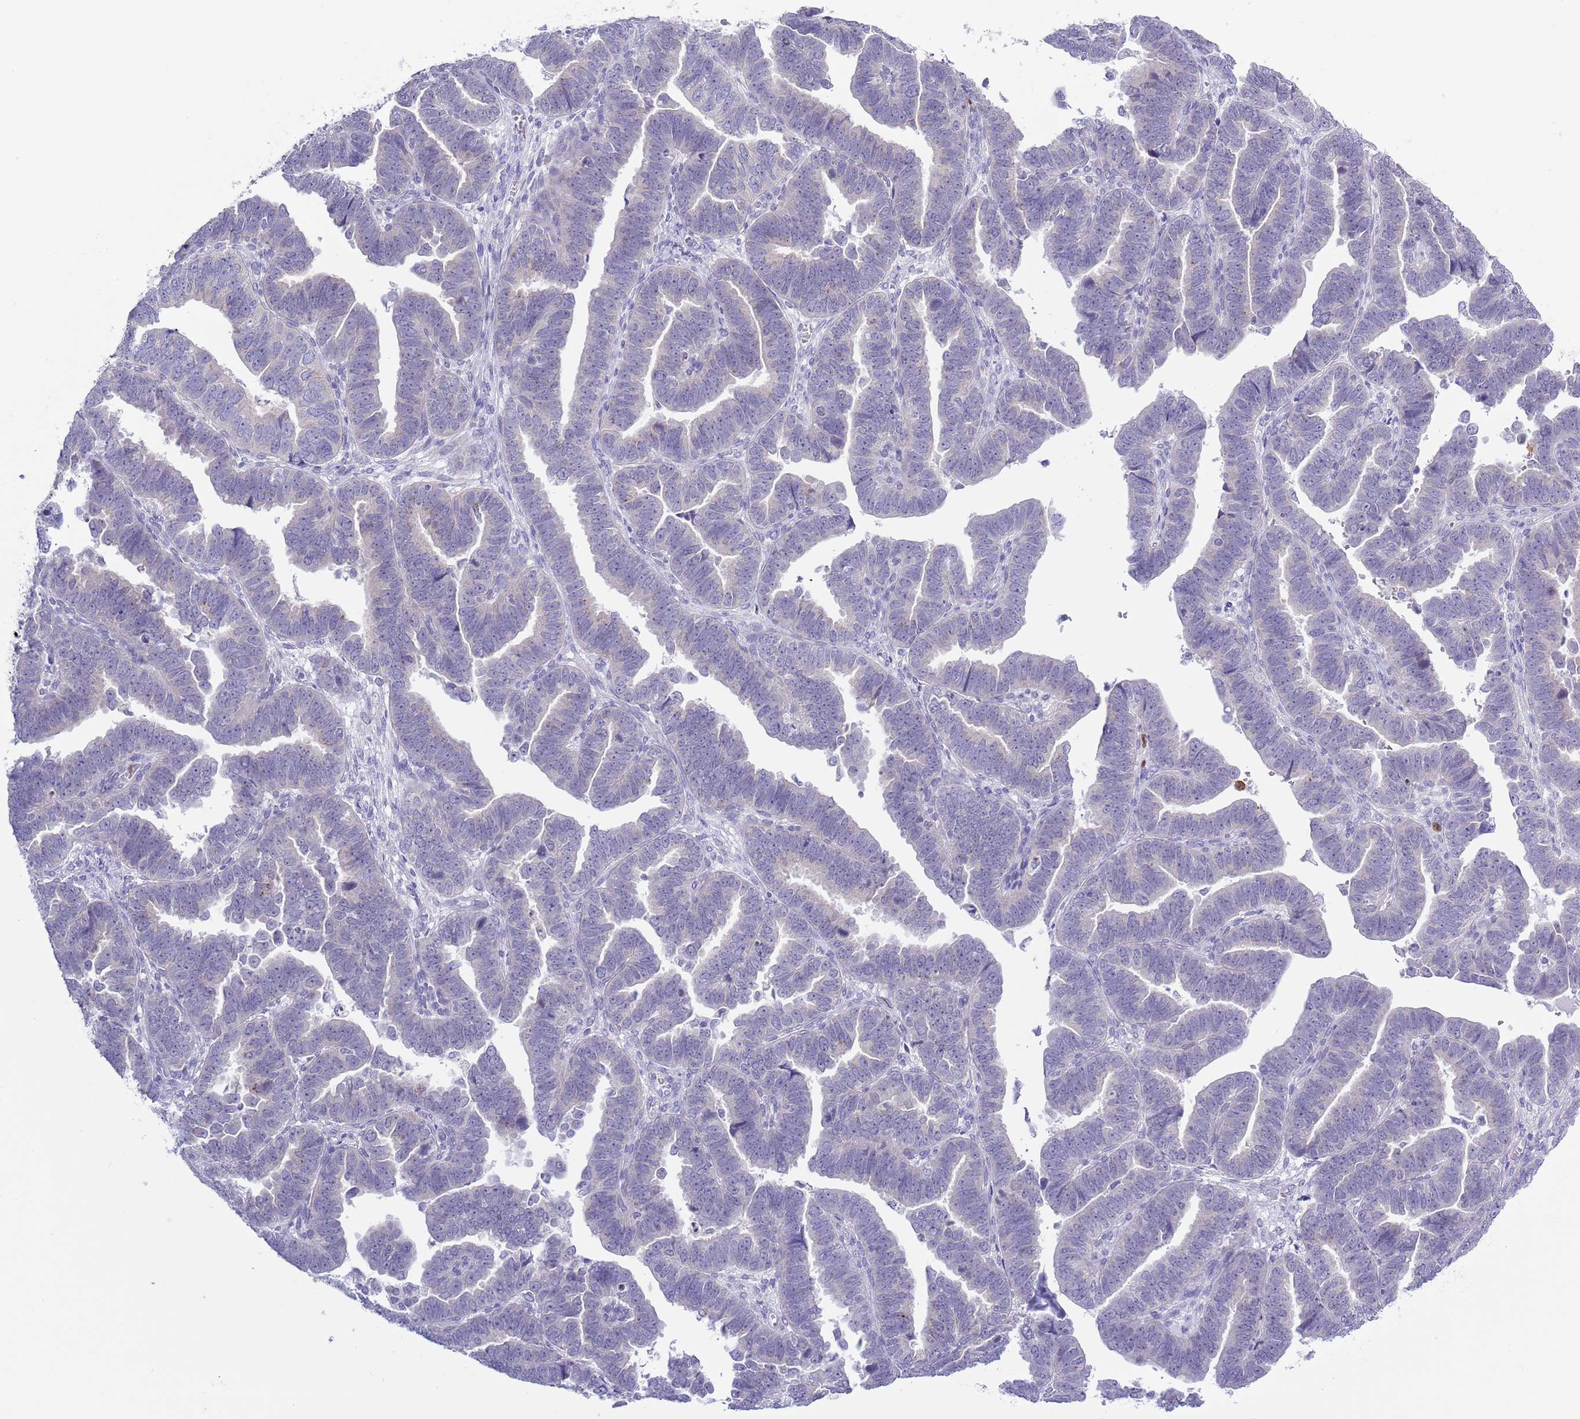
{"staining": {"intensity": "moderate", "quantity": "<25%", "location": "cytoplasmic/membranous"}, "tissue": "endometrial cancer", "cell_type": "Tumor cells", "image_type": "cancer", "snomed": [{"axis": "morphology", "description": "Adenocarcinoma, NOS"}, {"axis": "topography", "description": "Endometrium"}], "caption": "A photomicrograph of human adenocarcinoma (endometrial) stained for a protein demonstrates moderate cytoplasmic/membranous brown staining in tumor cells.", "gene": "ZFP2", "patient": {"sex": "female", "age": 75}}